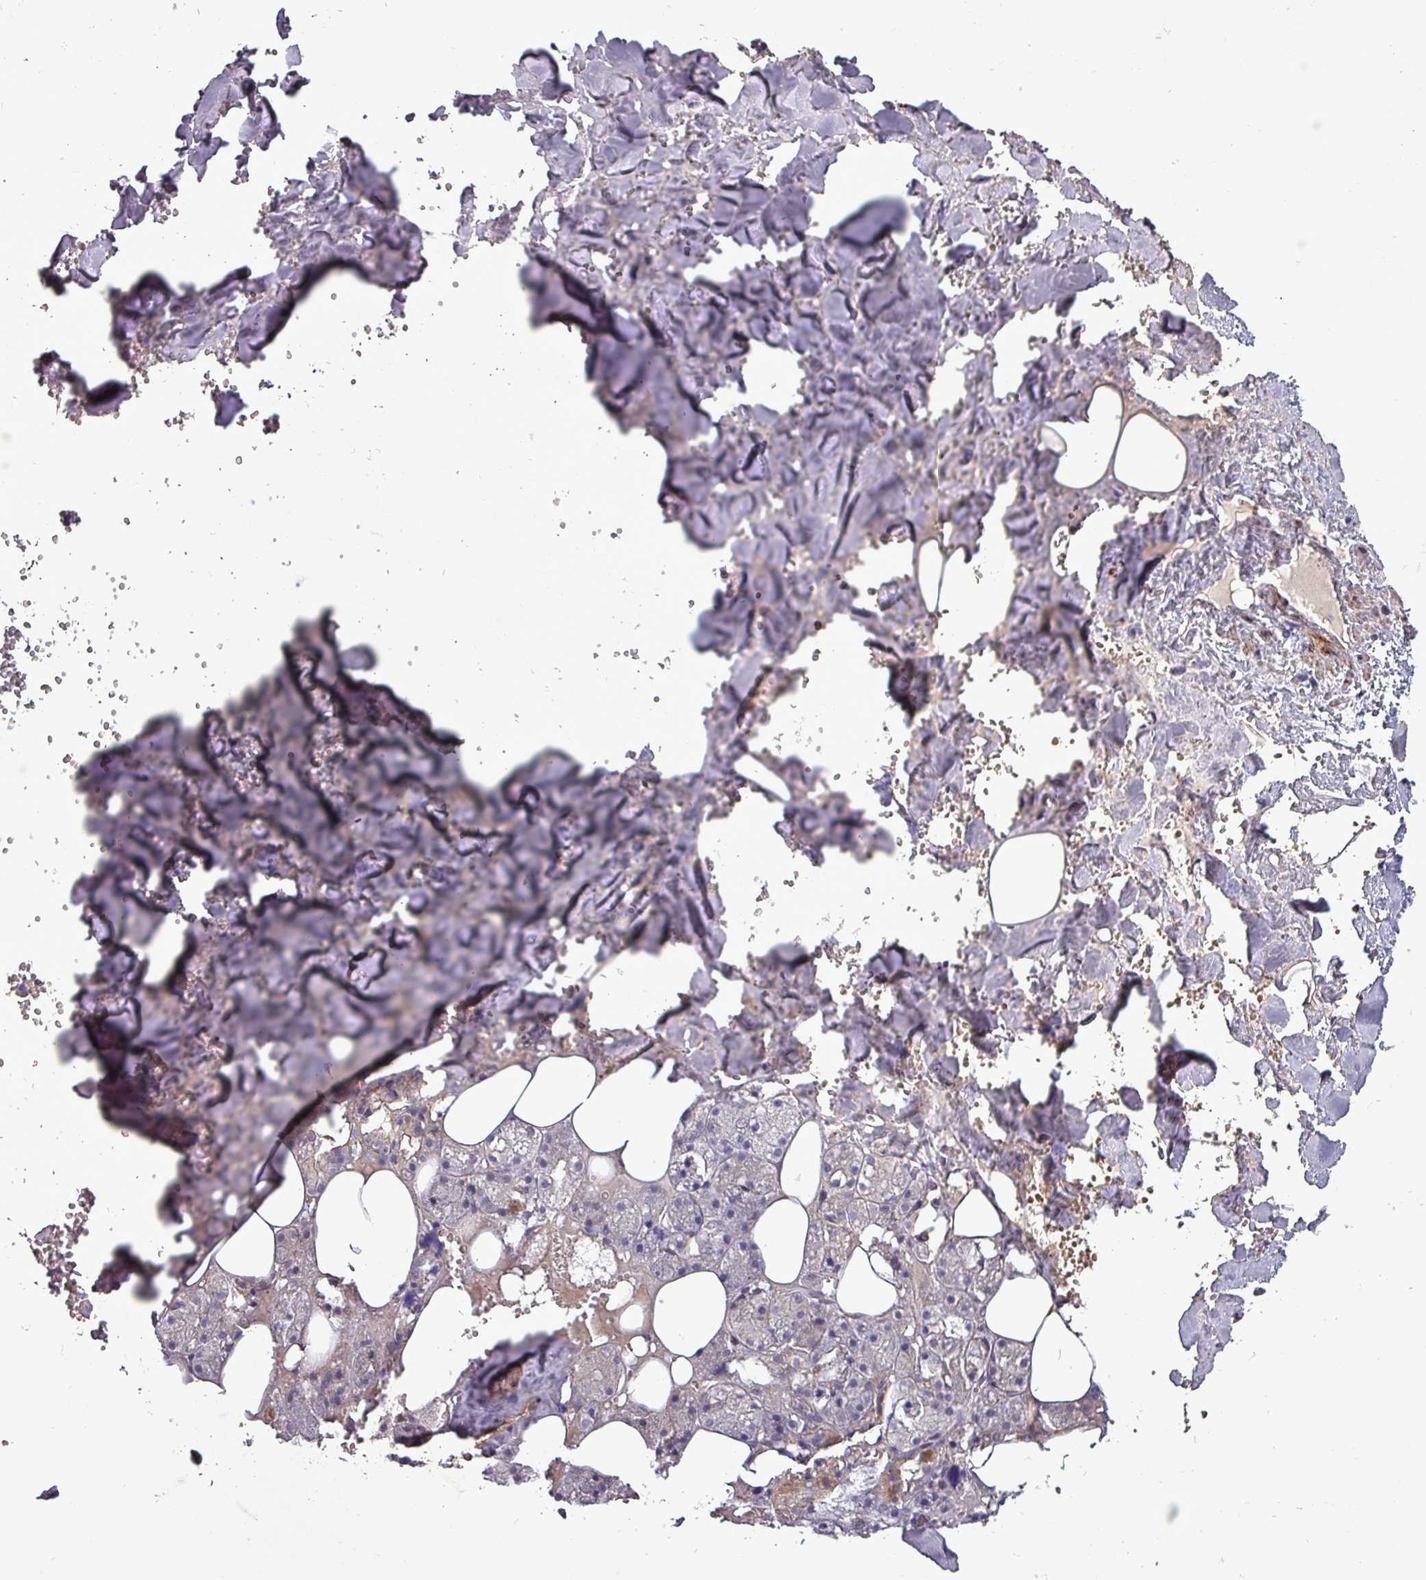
{"staining": {"intensity": "moderate", "quantity": "<25%", "location": "cytoplasmic/membranous"}, "tissue": "salivary gland", "cell_type": "Glandular cells", "image_type": "normal", "snomed": [{"axis": "morphology", "description": "Normal tissue, NOS"}, {"axis": "topography", "description": "Salivary gland"}], "caption": "Glandular cells reveal low levels of moderate cytoplasmic/membranous staining in about <25% of cells in unremarkable human salivary gland. Ihc stains the protein in brown and the nuclei are stained blue.", "gene": "TPRA1", "patient": {"sex": "male", "age": 62}}